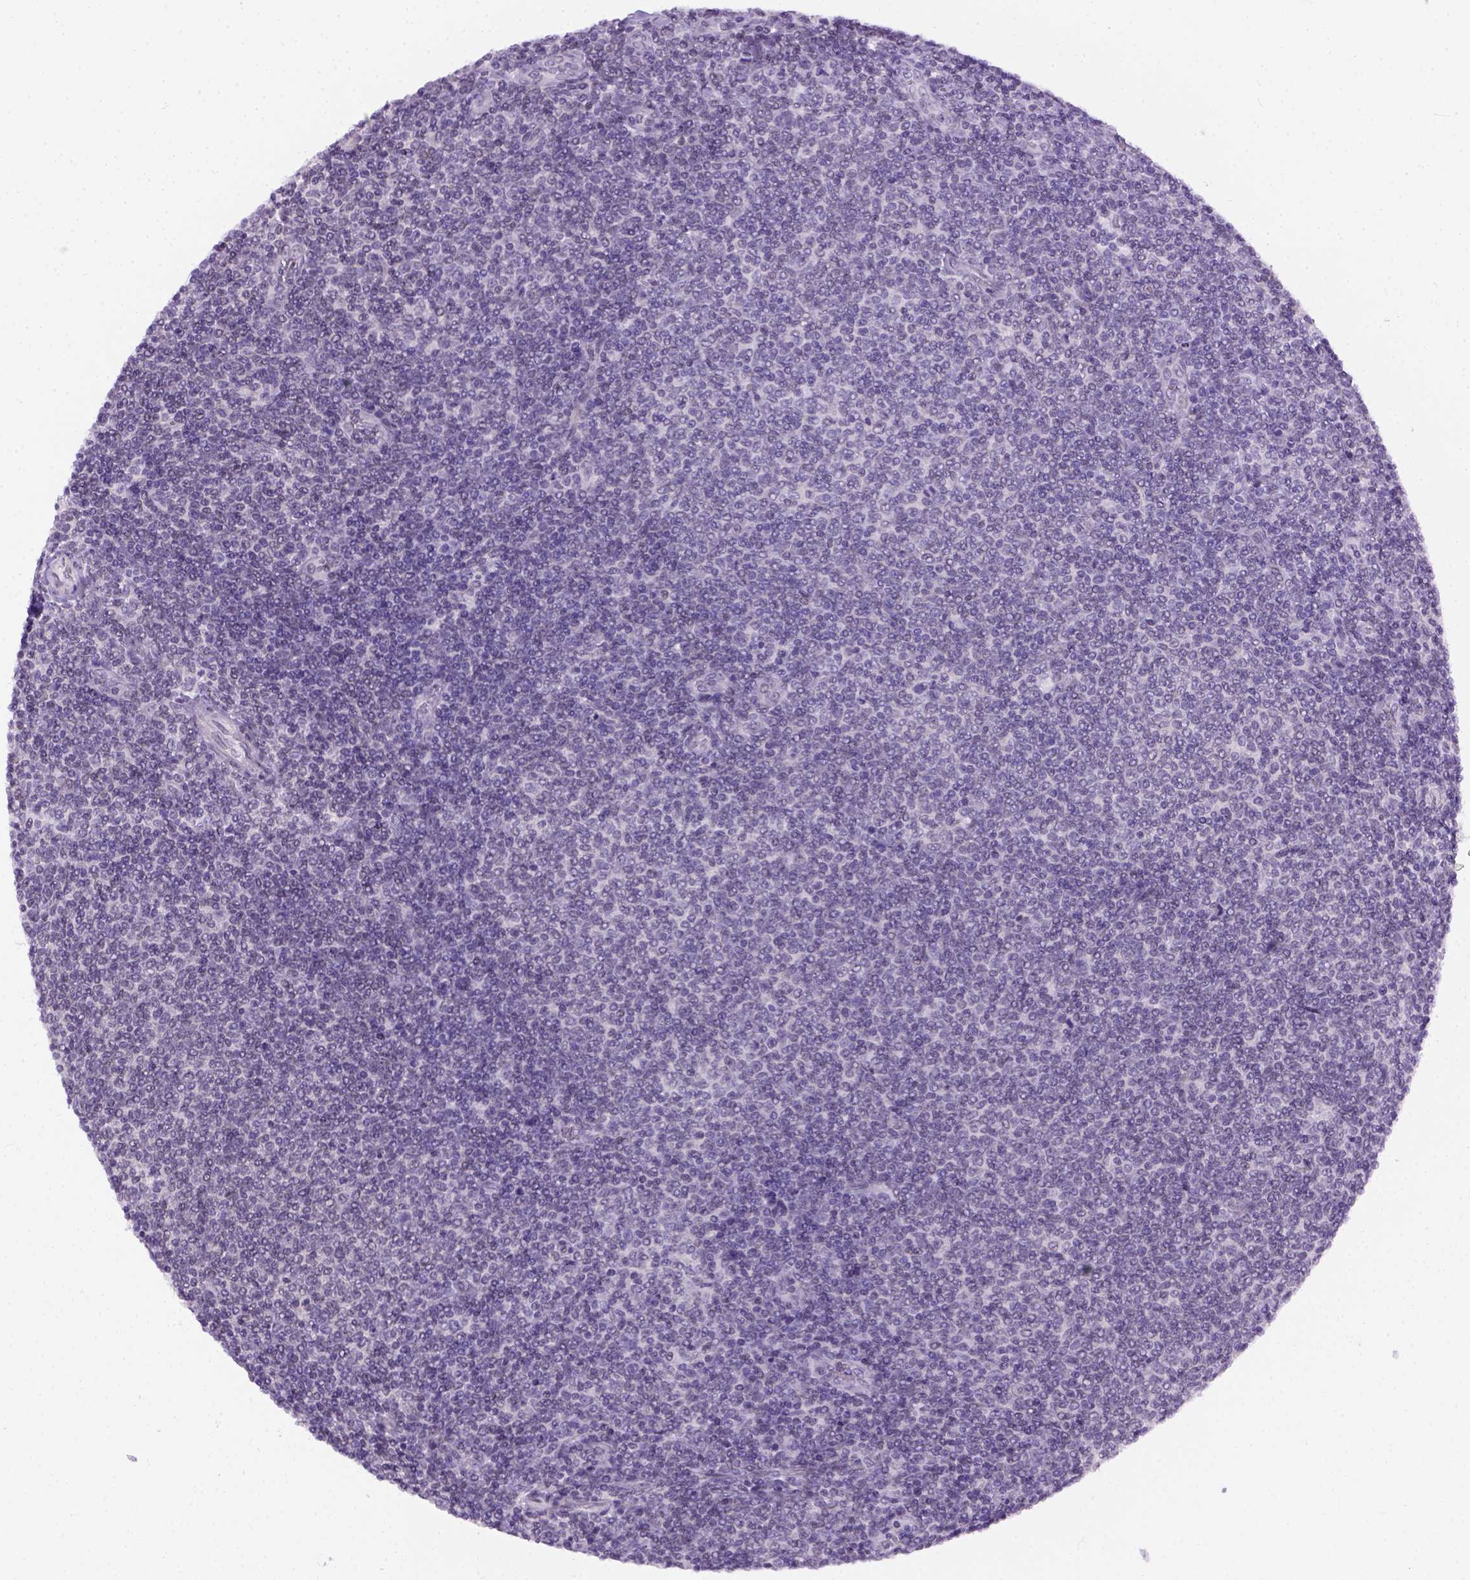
{"staining": {"intensity": "negative", "quantity": "none", "location": "none"}, "tissue": "lymphoma", "cell_type": "Tumor cells", "image_type": "cancer", "snomed": [{"axis": "morphology", "description": "Malignant lymphoma, non-Hodgkin's type, Low grade"}, {"axis": "topography", "description": "Lymph node"}], "caption": "This is an immunohistochemistry photomicrograph of malignant lymphoma, non-Hodgkin's type (low-grade). There is no expression in tumor cells.", "gene": "FAM184B", "patient": {"sex": "male", "age": 52}}